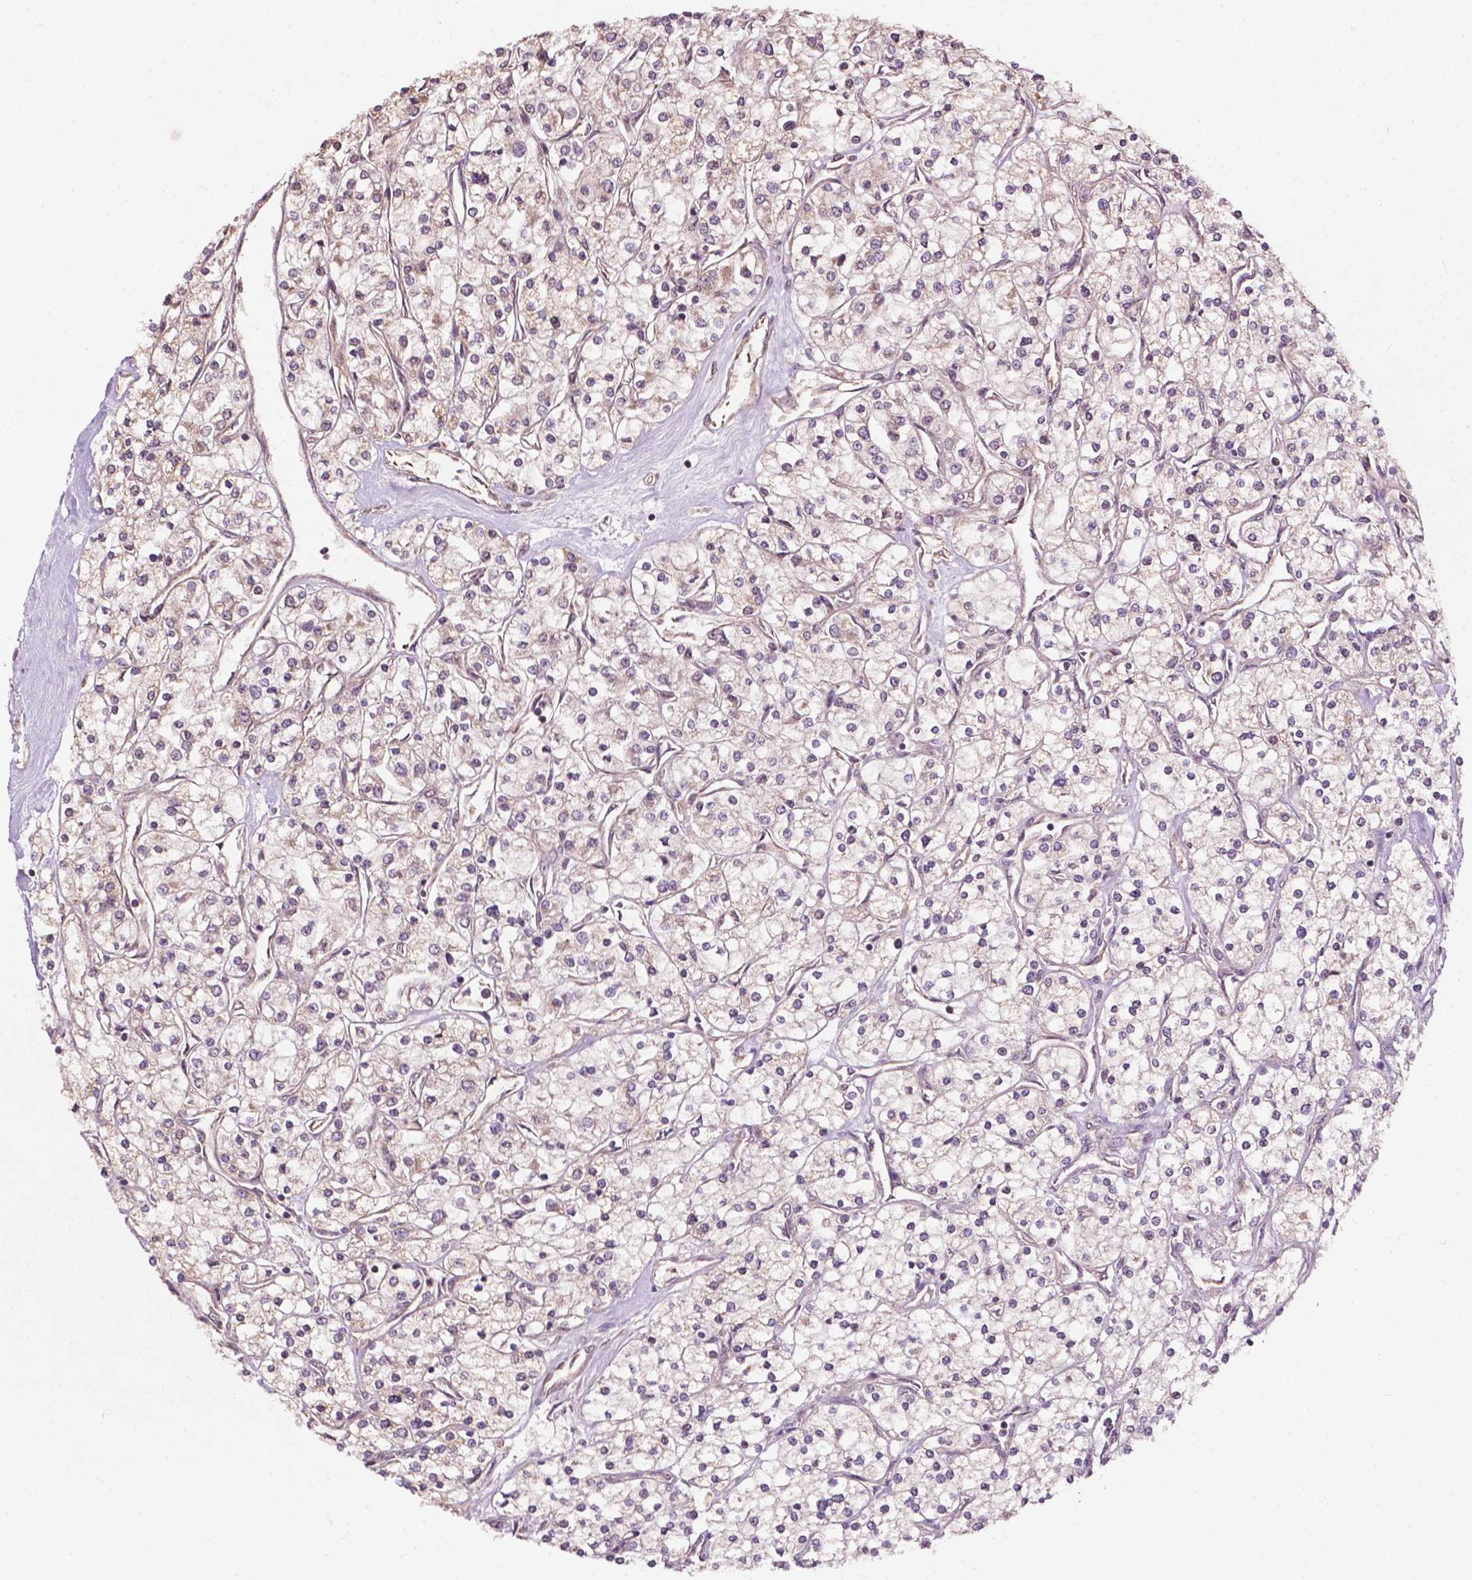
{"staining": {"intensity": "weak", "quantity": "<25%", "location": "cytoplasmic/membranous"}, "tissue": "renal cancer", "cell_type": "Tumor cells", "image_type": "cancer", "snomed": [{"axis": "morphology", "description": "Adenocarcinoma, NOS"}, {"axis": "topography", "description": "Kidney"}], "caption": "Micrograph shows no protein staining in tumor cells of renal adenocarcinoma tissue.", "gene": "CDC42BPA", "patient": {"sex": "male", "age": 80}}